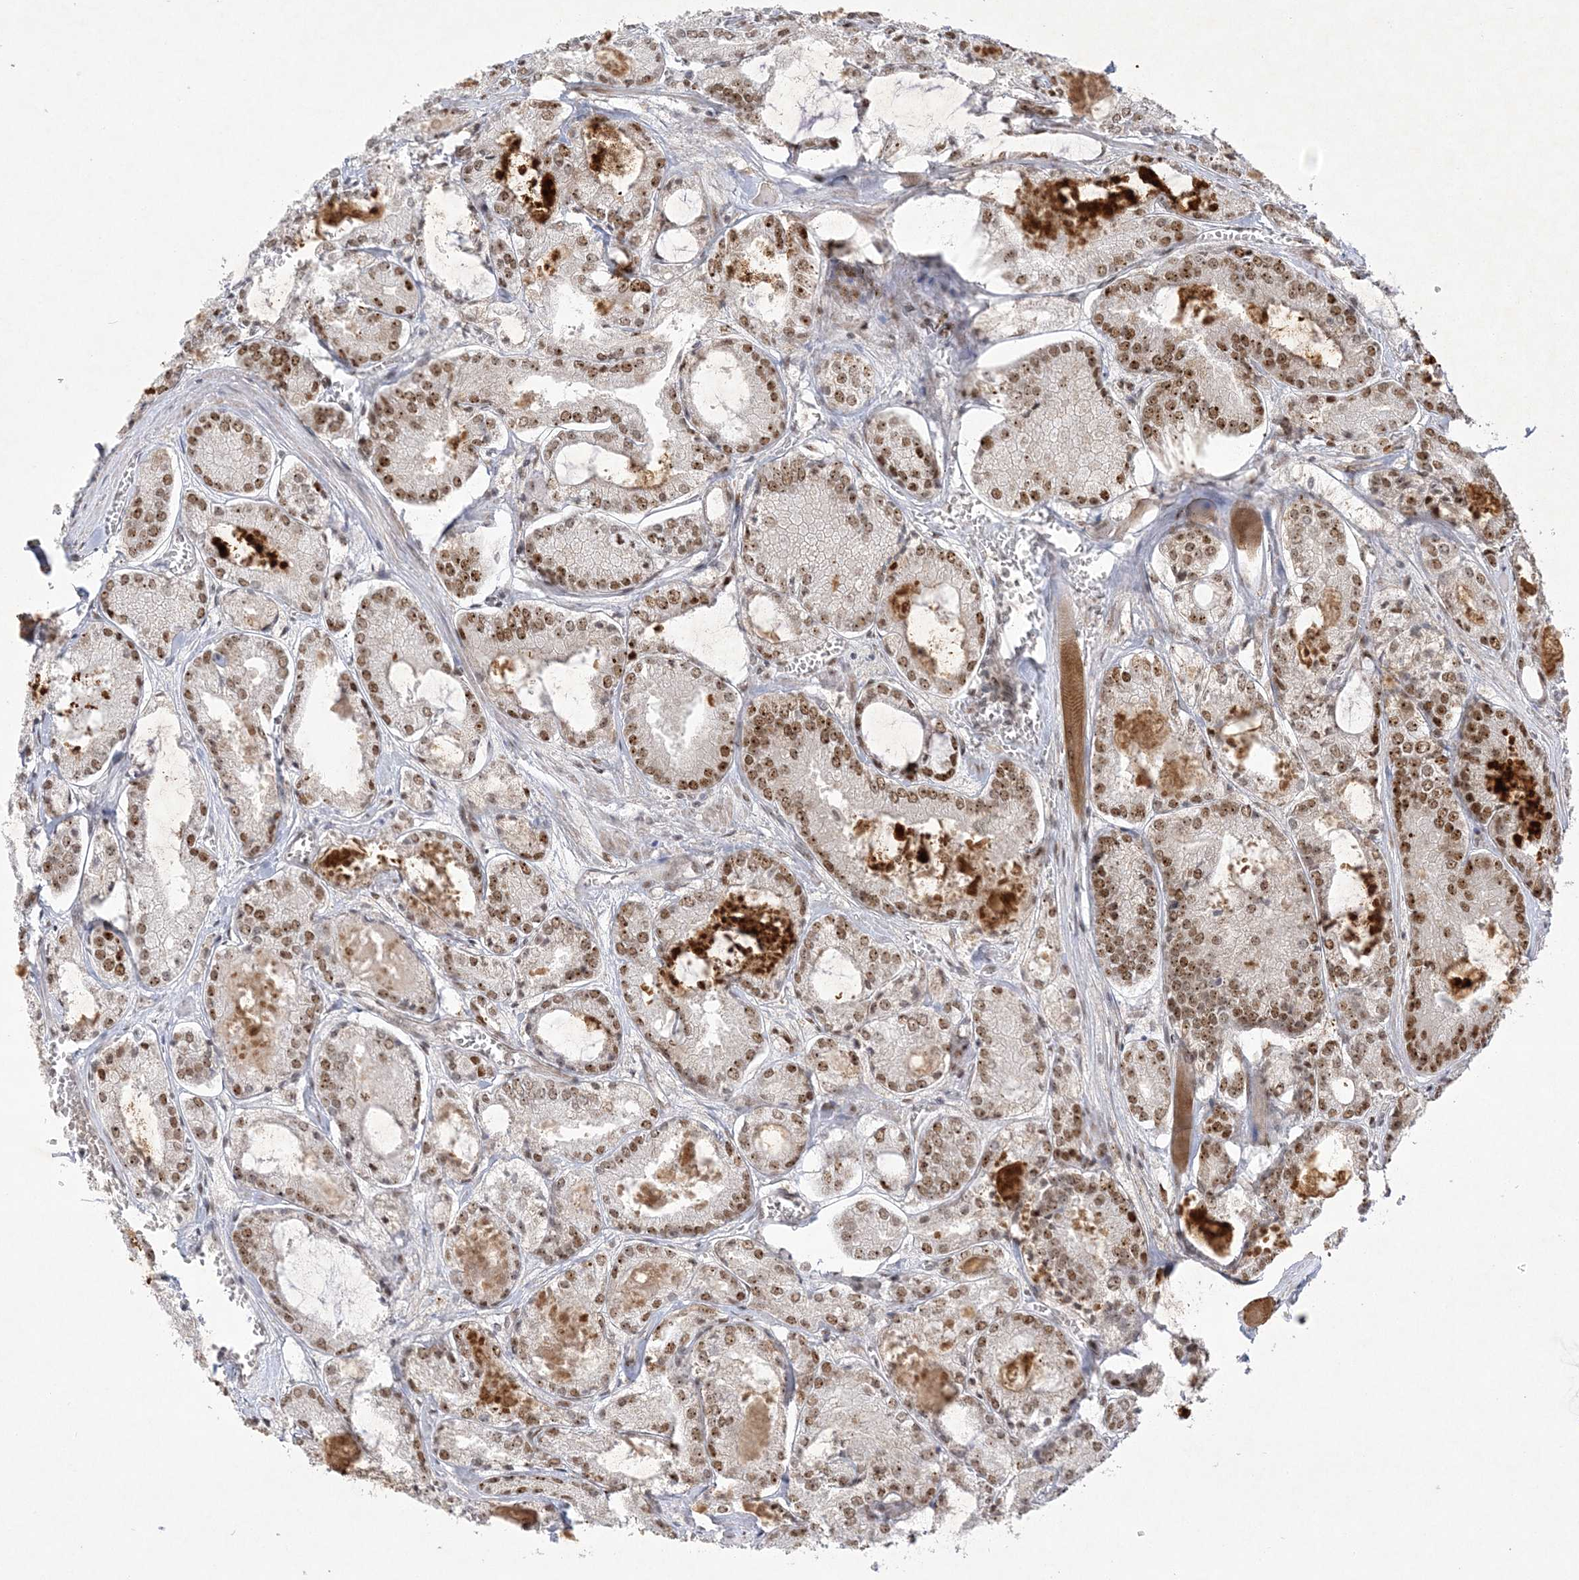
{"staining": {"intensity": "strong", "quantity": ">75%", "location": "cytoplasmic/membranous,nuclear"}, "tissue": "prostate cancer", "cell_type": "Tumor cells", "image_type": "cancer", "snomed": [{"axis": "morphology", "description": "Adenocarcinoma, Low grade"}, {"axis": "topography", "description": "Prostate"}], "caption": "Immunohistochemical staining of human prostate cancer displays high levels of strong cytoplasmic/membranous and nuclear protein staining in approximately >75% of tumor cells.", "gene": "NPM3", "patient": {"sex": "male", "age": 67}}